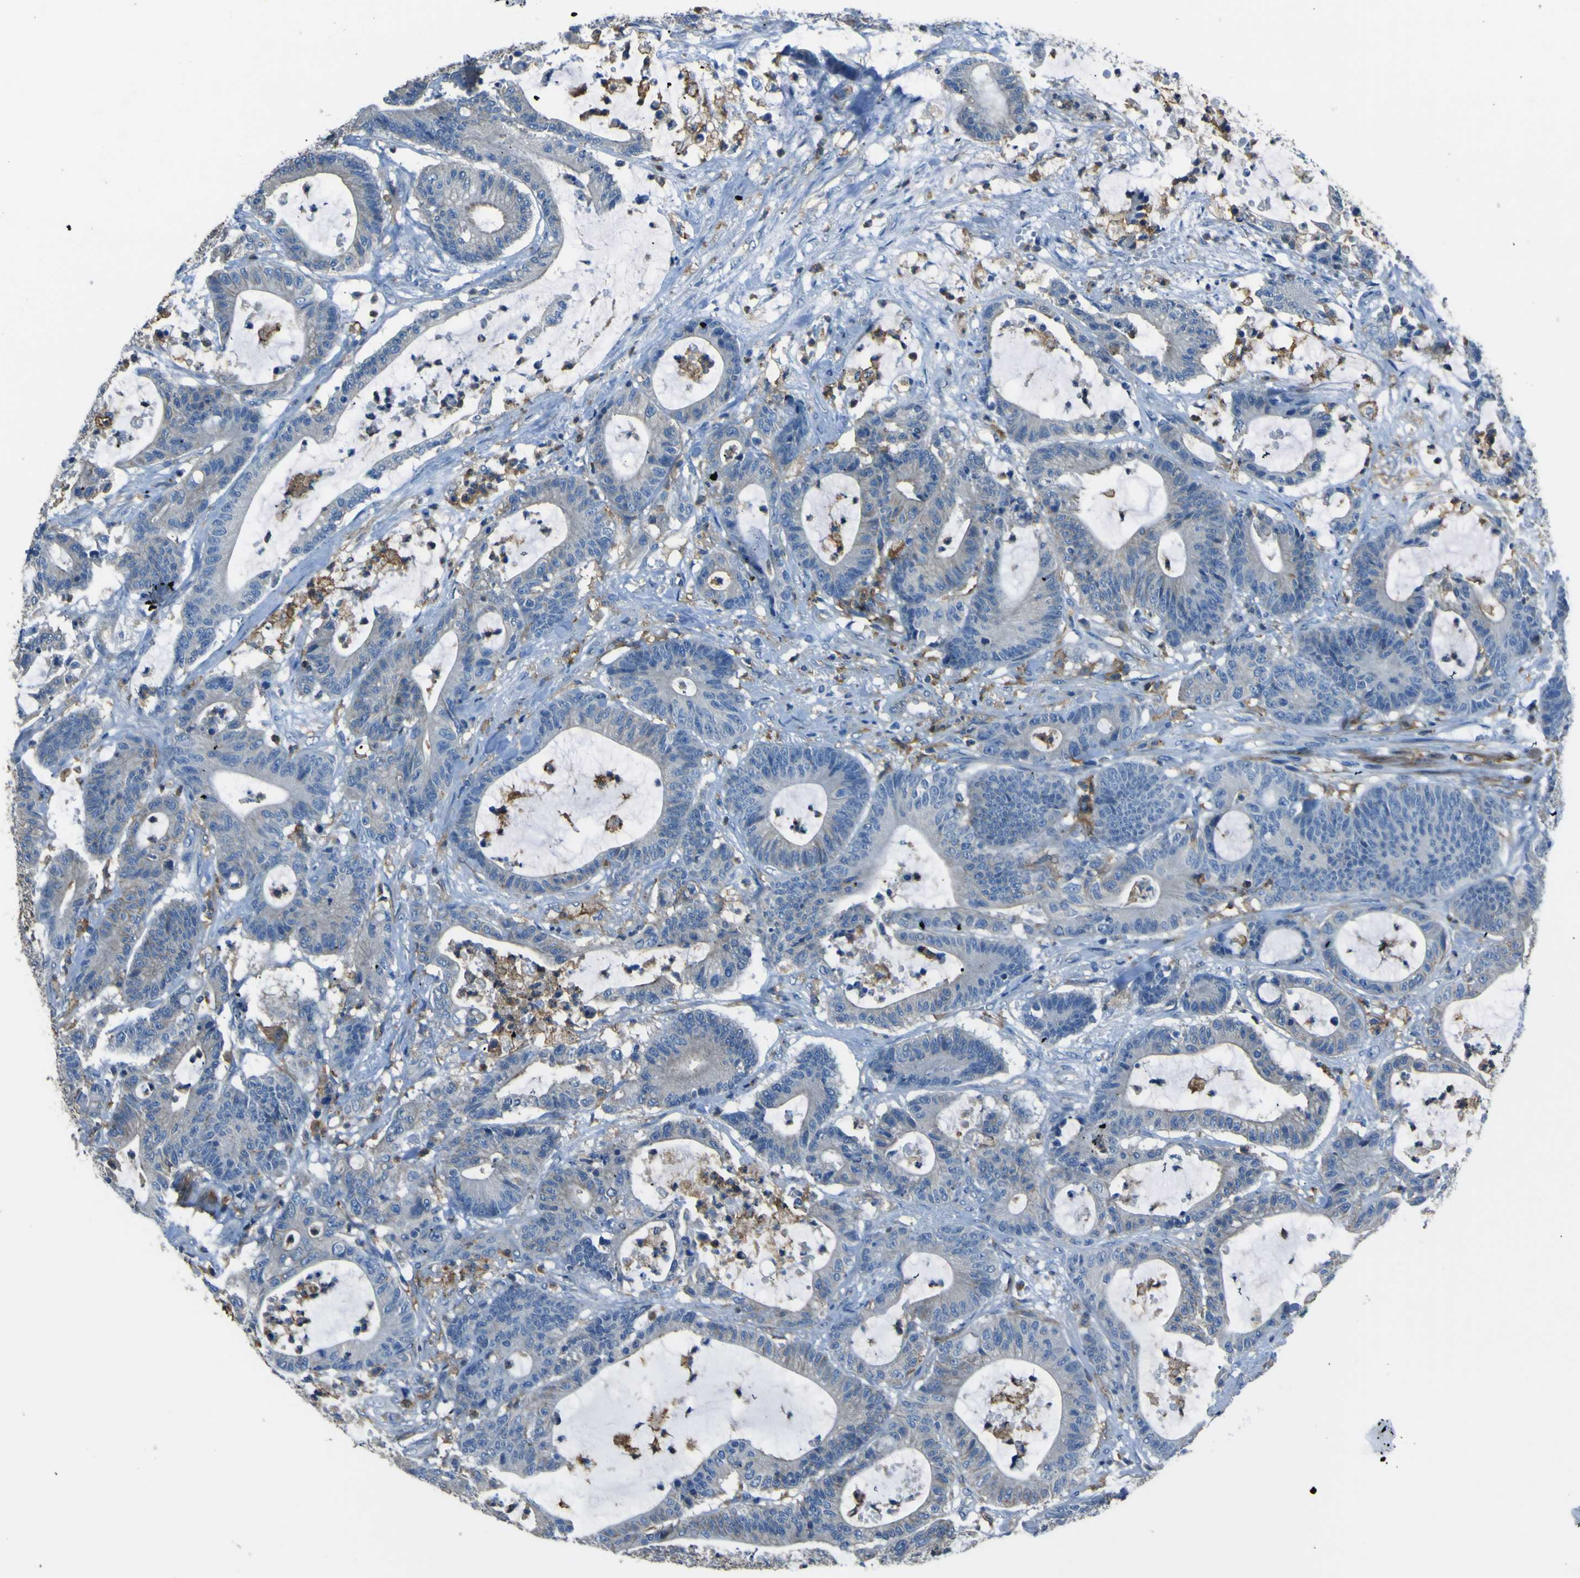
{"staining": {"intensity": "negative", "quantity": "none", "location": "none"}, "tissue": "colorectal cancer", "cell_type": "Tumor cells", "image_type": "cancer", "snomed": [{"axis": "morphology", "description": "Adenocarcinoma, NOS"}, {"axis": "topography", "description": "Colon"}], "caption": "DAB (3,3'-diaminobenzidine) immunohistochemical staining of colorectal cancer (adenocarcinoma) reveals no significant positivity in tumor cells.", "gene": "LAIR1", "patient": {"sex": "female", "age": 84}}